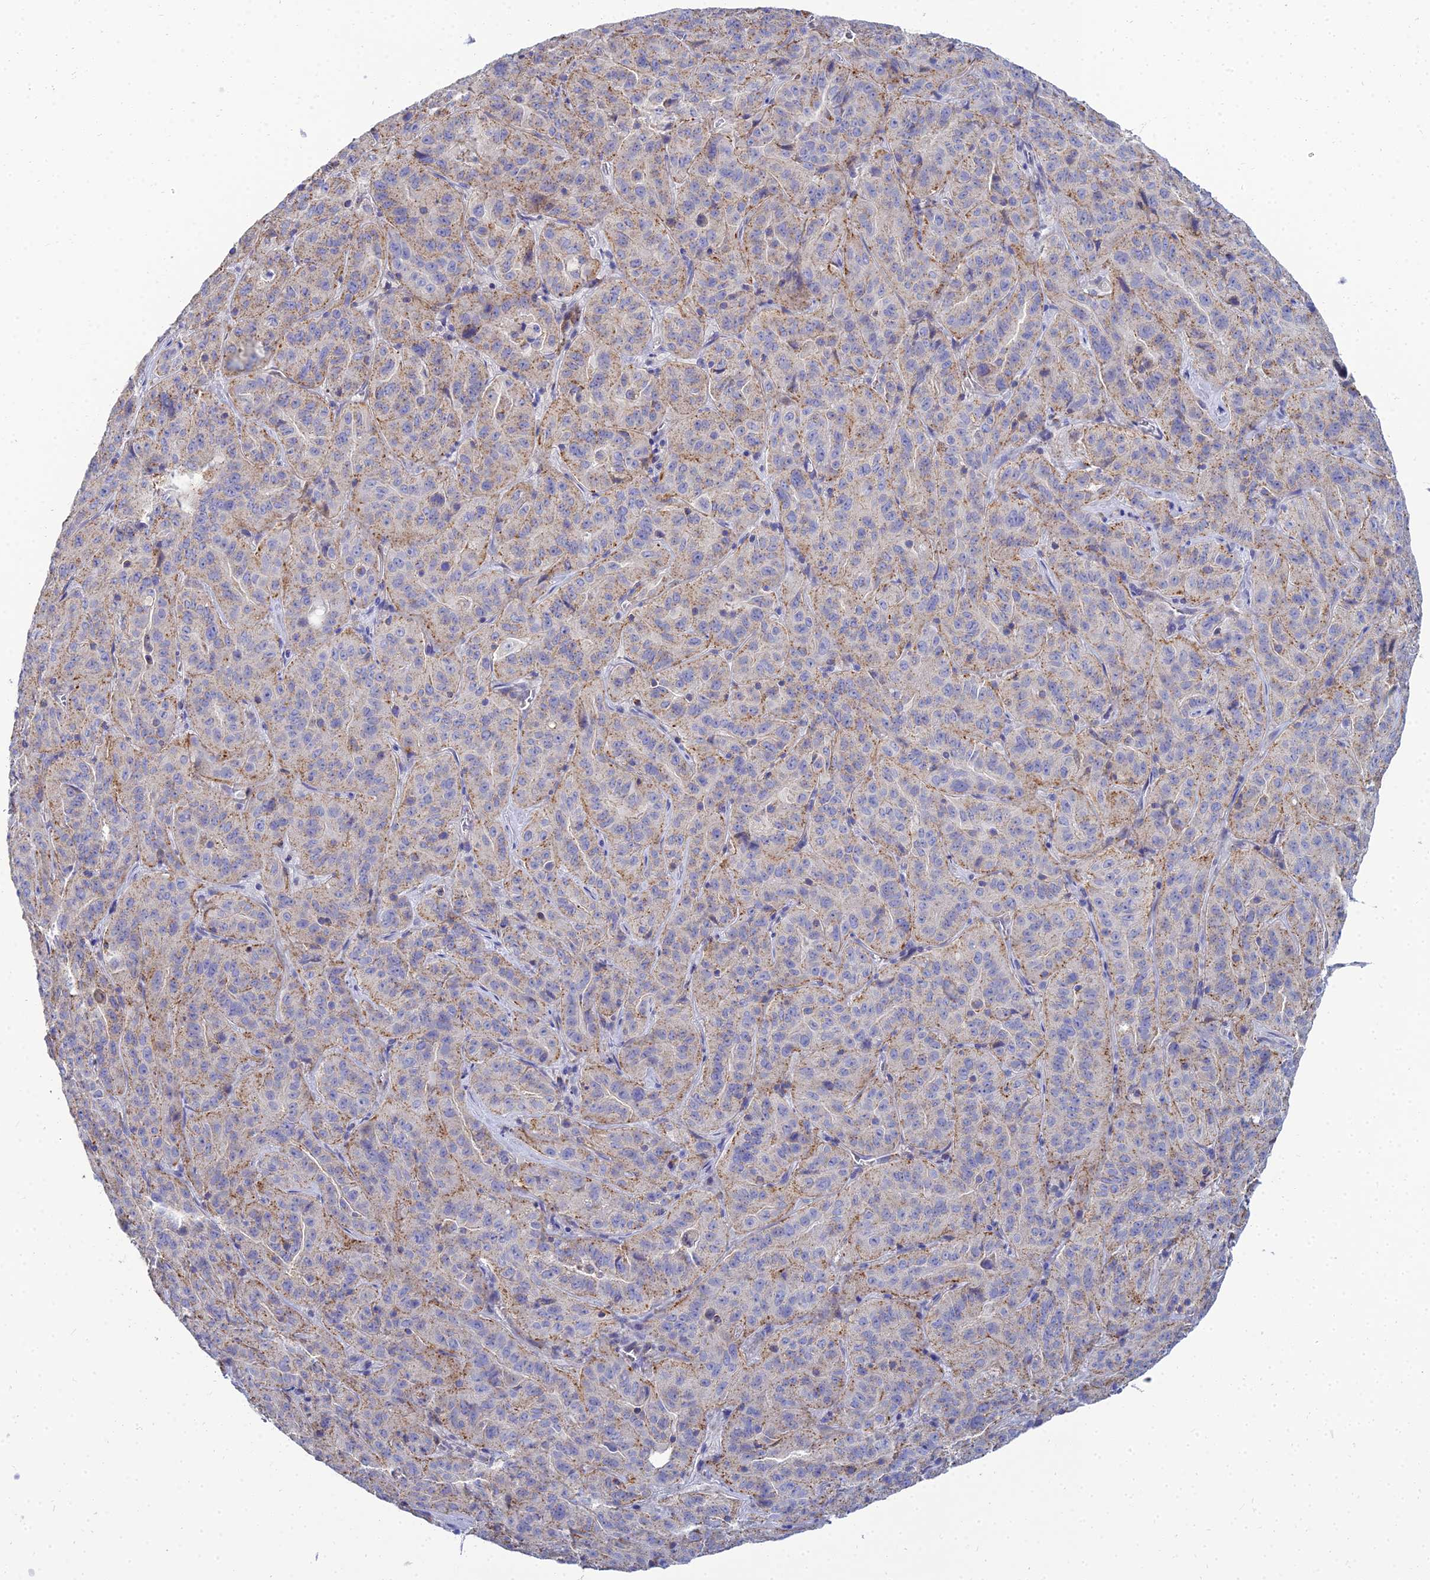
{"staining": {"intensity": "weak", "quantity": "25%-75%", "location": "cytoplasmic/membranous"}, "tissue": "pancreatic cancer", "cell_type": "Tumor cells", "image_type": "cancer", "snomed": [{"axis": "morphology", "description": "Adenocarcinoma, NOS"}, {"axis": "topography", "description": "Pancreas"}], "caption": "Pancreatic cancer stained for a protein demonstrates weak cytoplasmic/membranous positivity in tumor cells.", "gene": "NPY", "patient": {"sex": "male", "age": 63}}